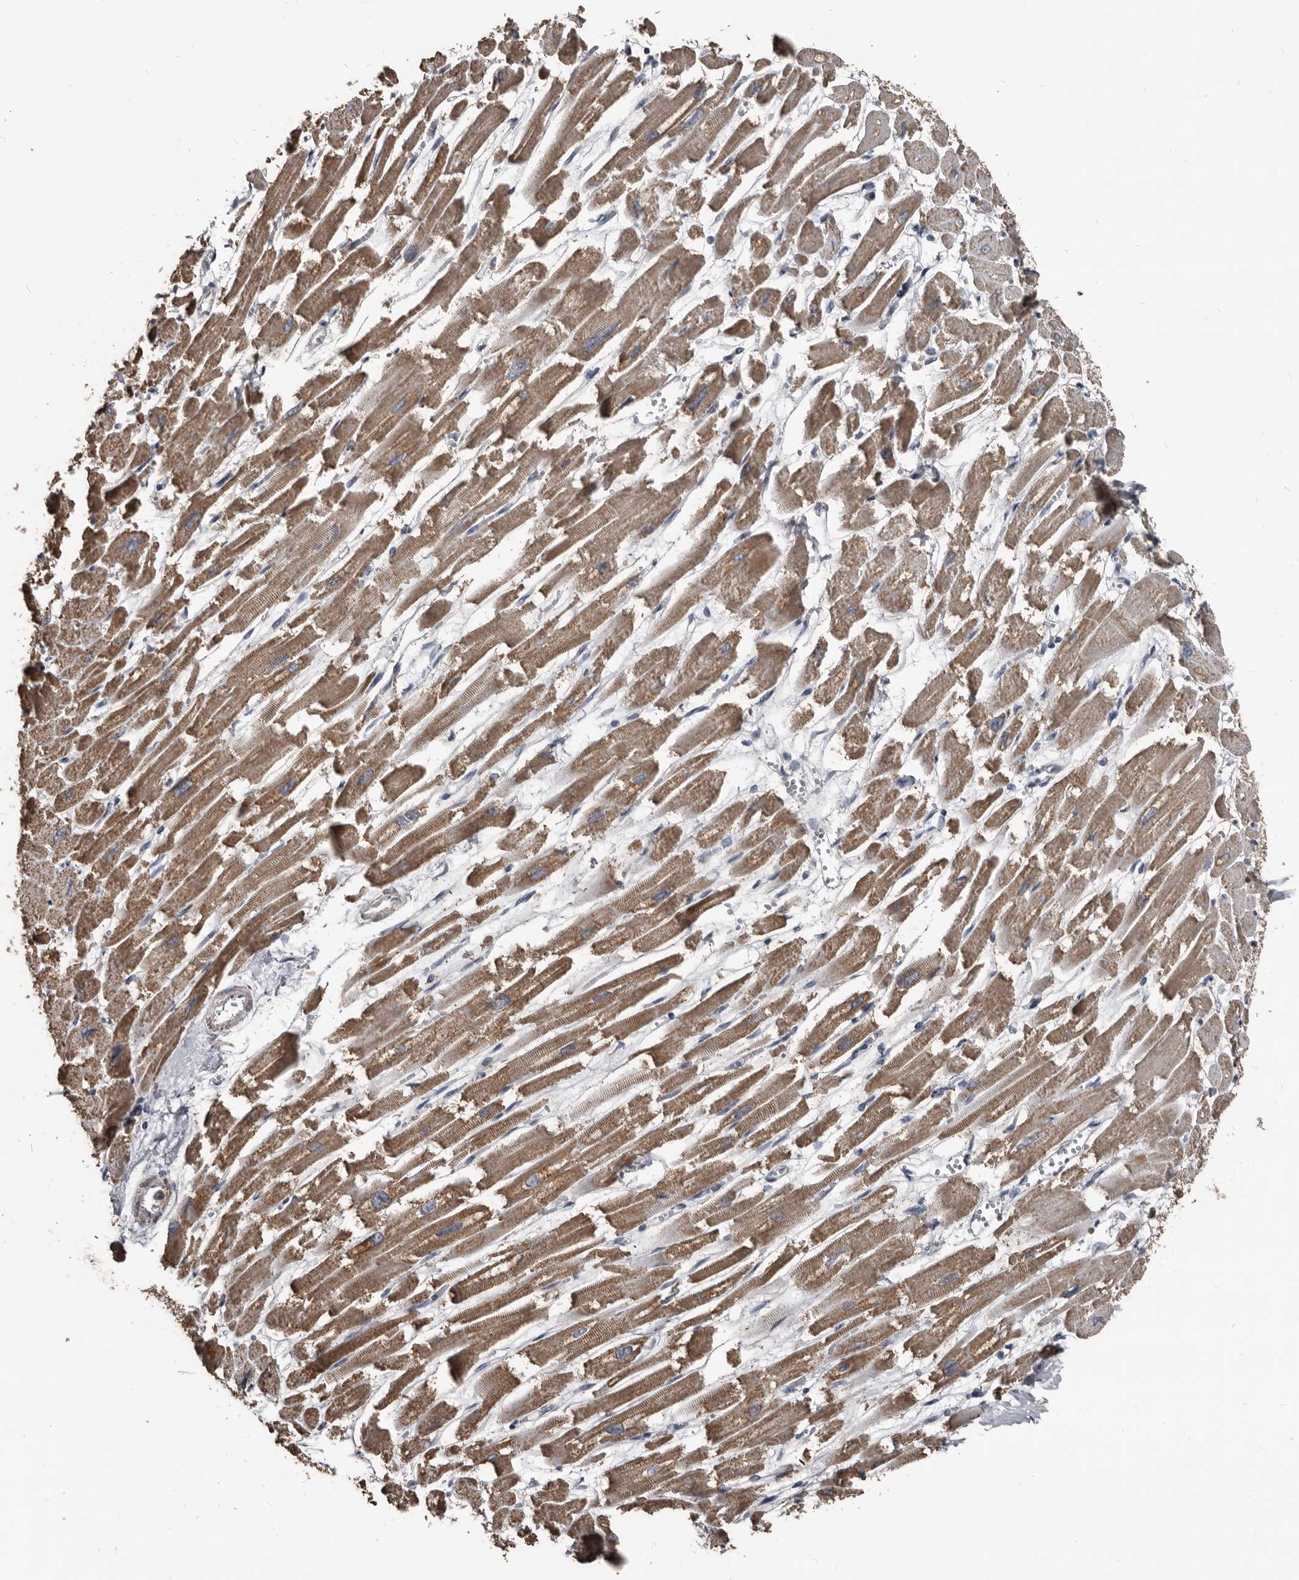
{"staining": {"intensity": "moderate", "quantity": ">75%", "location": "cytoplasmic/membranous"}, "tissue": "heart muscle", "cell_type": "Cardiomyocytes", "image_type": "normal", "snomed": [{"axis": "morphology", "description": "Normal tissue, NOS"}, {"axis": "topography", "description": "Heart"}], "caption": "About >75% of cardiomyocytes in normal human heart muscle exhibit moderate cytoplasmic/membranous protein positivity as visualized by brown immunohistochemical staining.", "gene": "GREB1", "patient": {"sex": "male", "age": 54}}